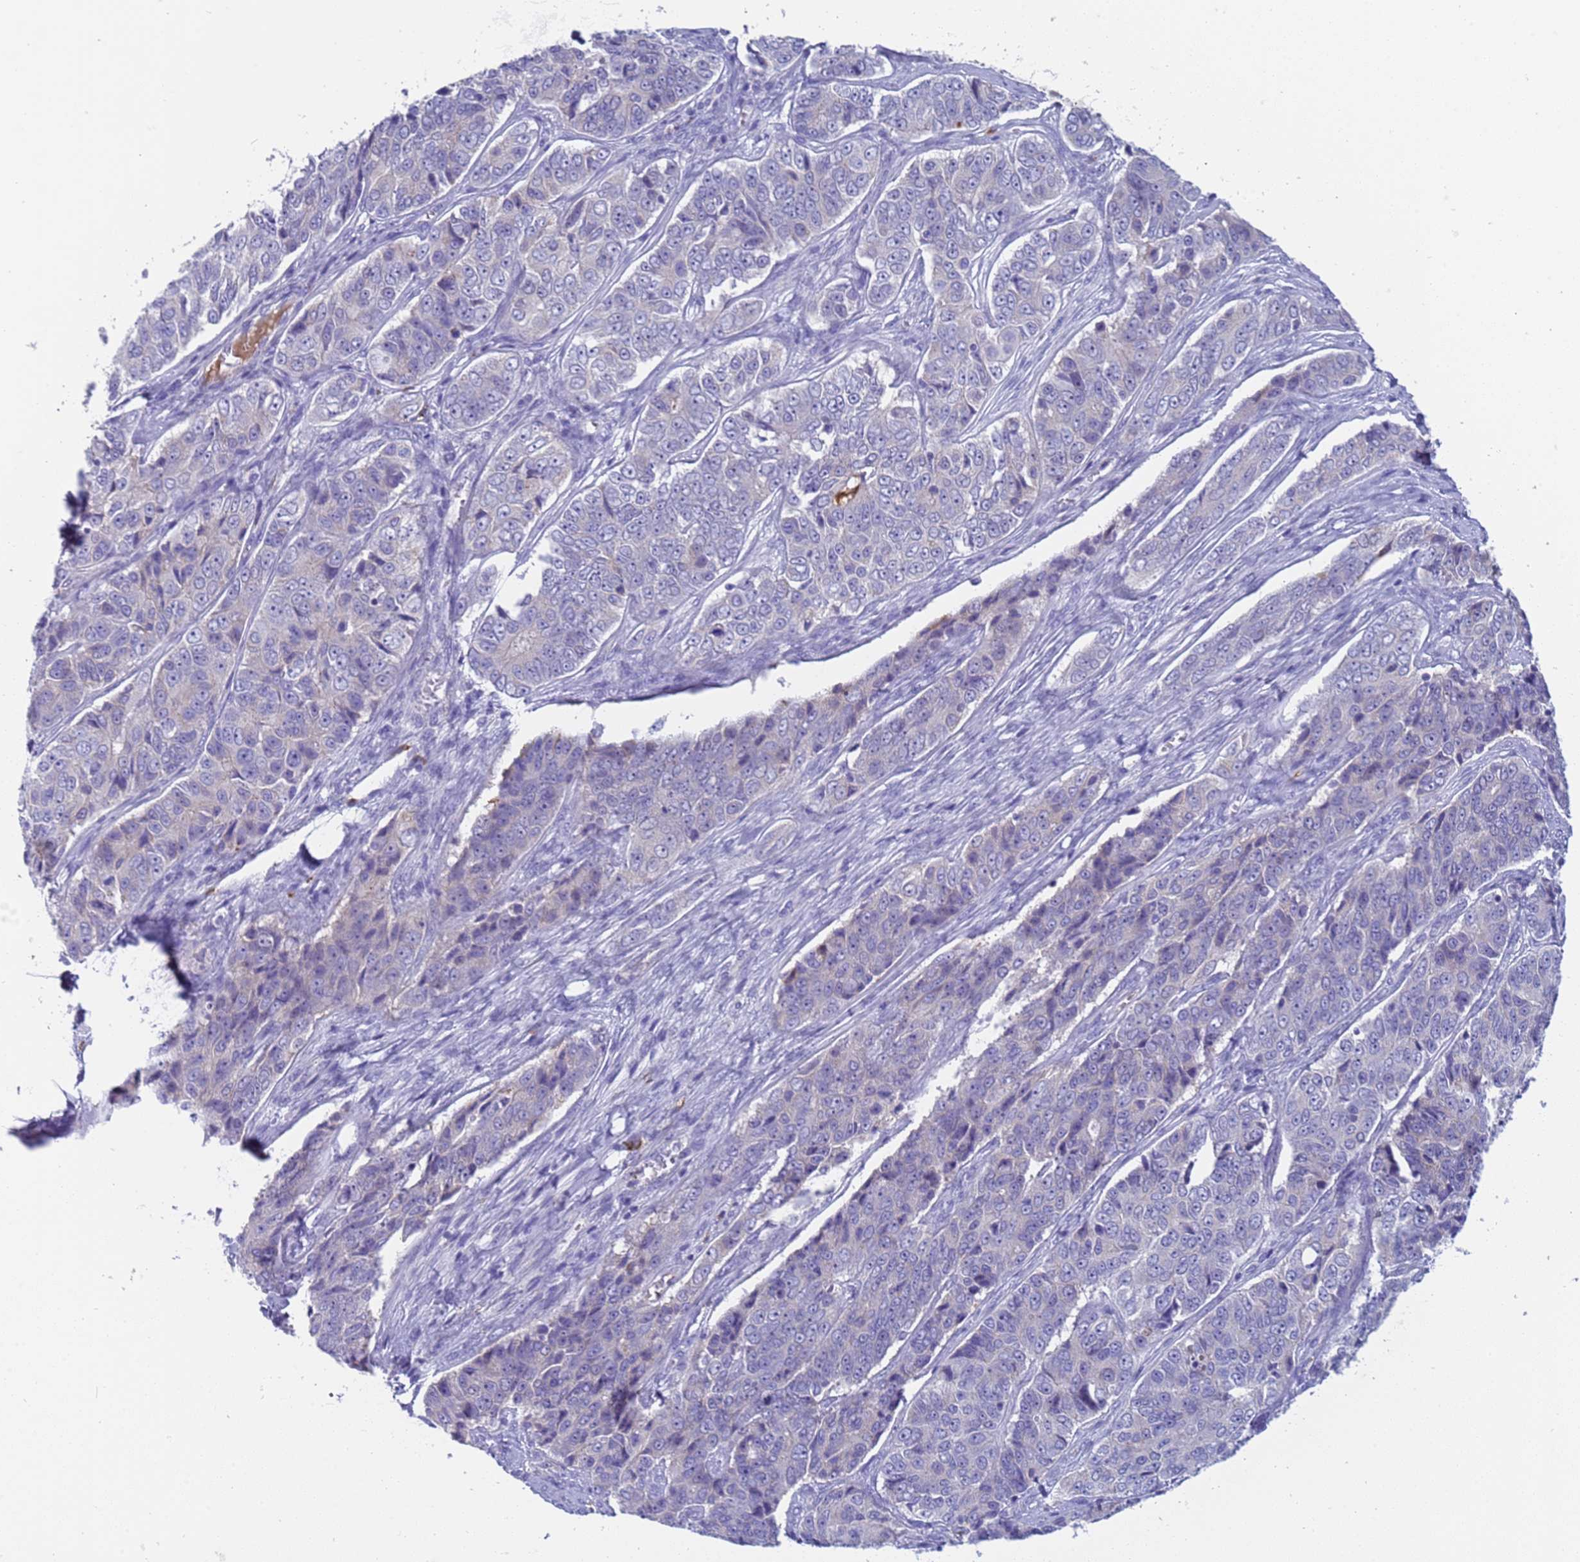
{"staining": {"intensity": "negative", "quantity": "none", "location": "none"}, "tissue": "ovarian cancer", "cell_type": "Tumor cells", "image_type": "cancer", "snomed": [{"axis": "morphology", "description": "Carcinoma, endometroid"}, {"axis": "topography", "description": "Ovary"}], "caption": "Photomicrograph shows no significant protein positivity in tumor cells of ovarian cancer (endometroid carcinoma). (Brightfield microscopy of DAB (3,3'-diaminobenzidine) IHC at high magnification).", "gene": "C4orf46", "patient": {"sex": "female", "age": 51}}